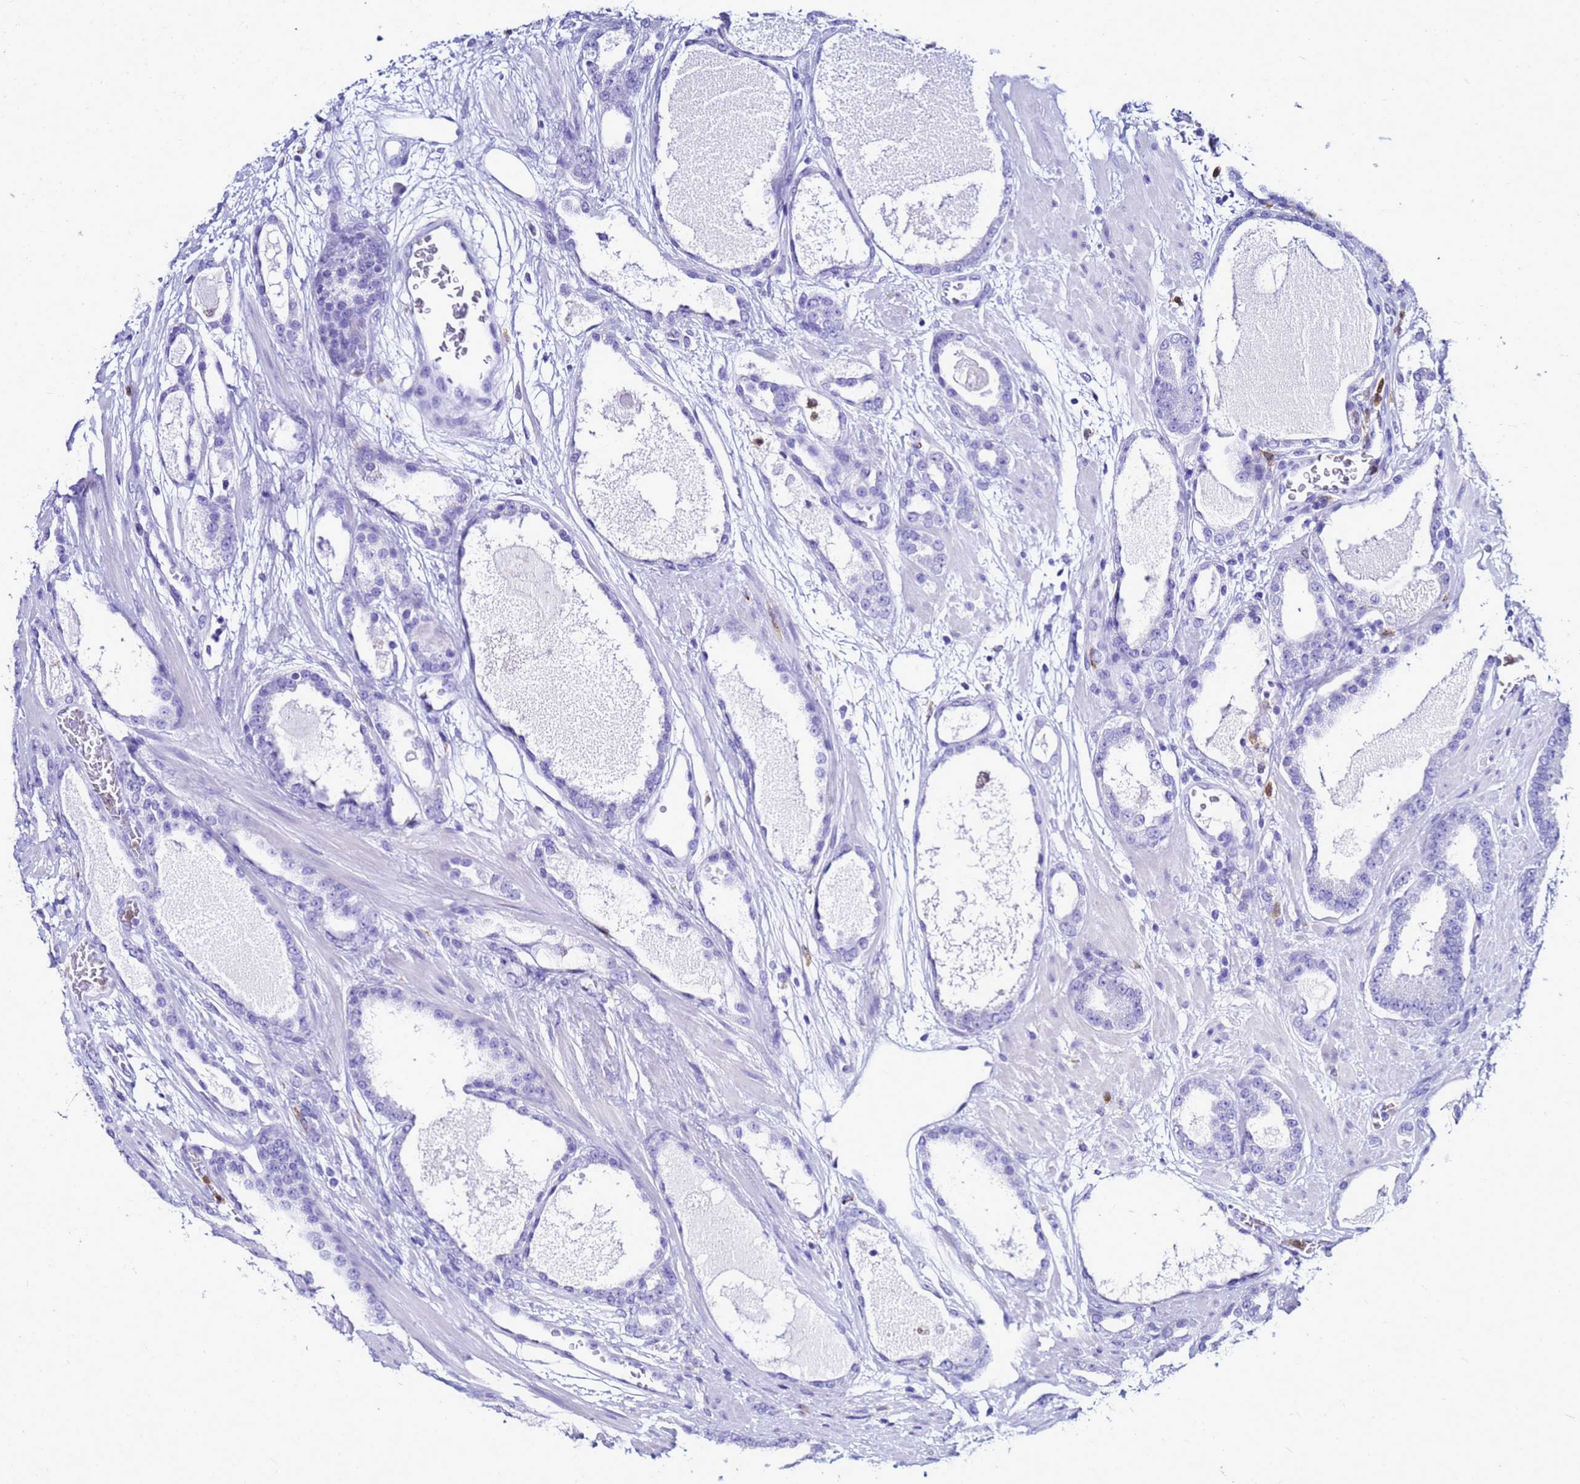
{"staining": {"intensity": "negative", "quantity": "none", "location": "none"}, "tissue": "prostate cancer", "cell_type": "Tumor cells", "image_type": "cancer", "snomed": [{"axis": "morphology", "description": "Adenocarcinoma, High grade"}, {"axis": "topography", "description": "Prostate"}], "caption": "Tumor cells are negative for brown protein staining in prostate high-grade adenocarcinoma.", "gene": "CSTA", "patient": {"sex": "male", "age": 60}}